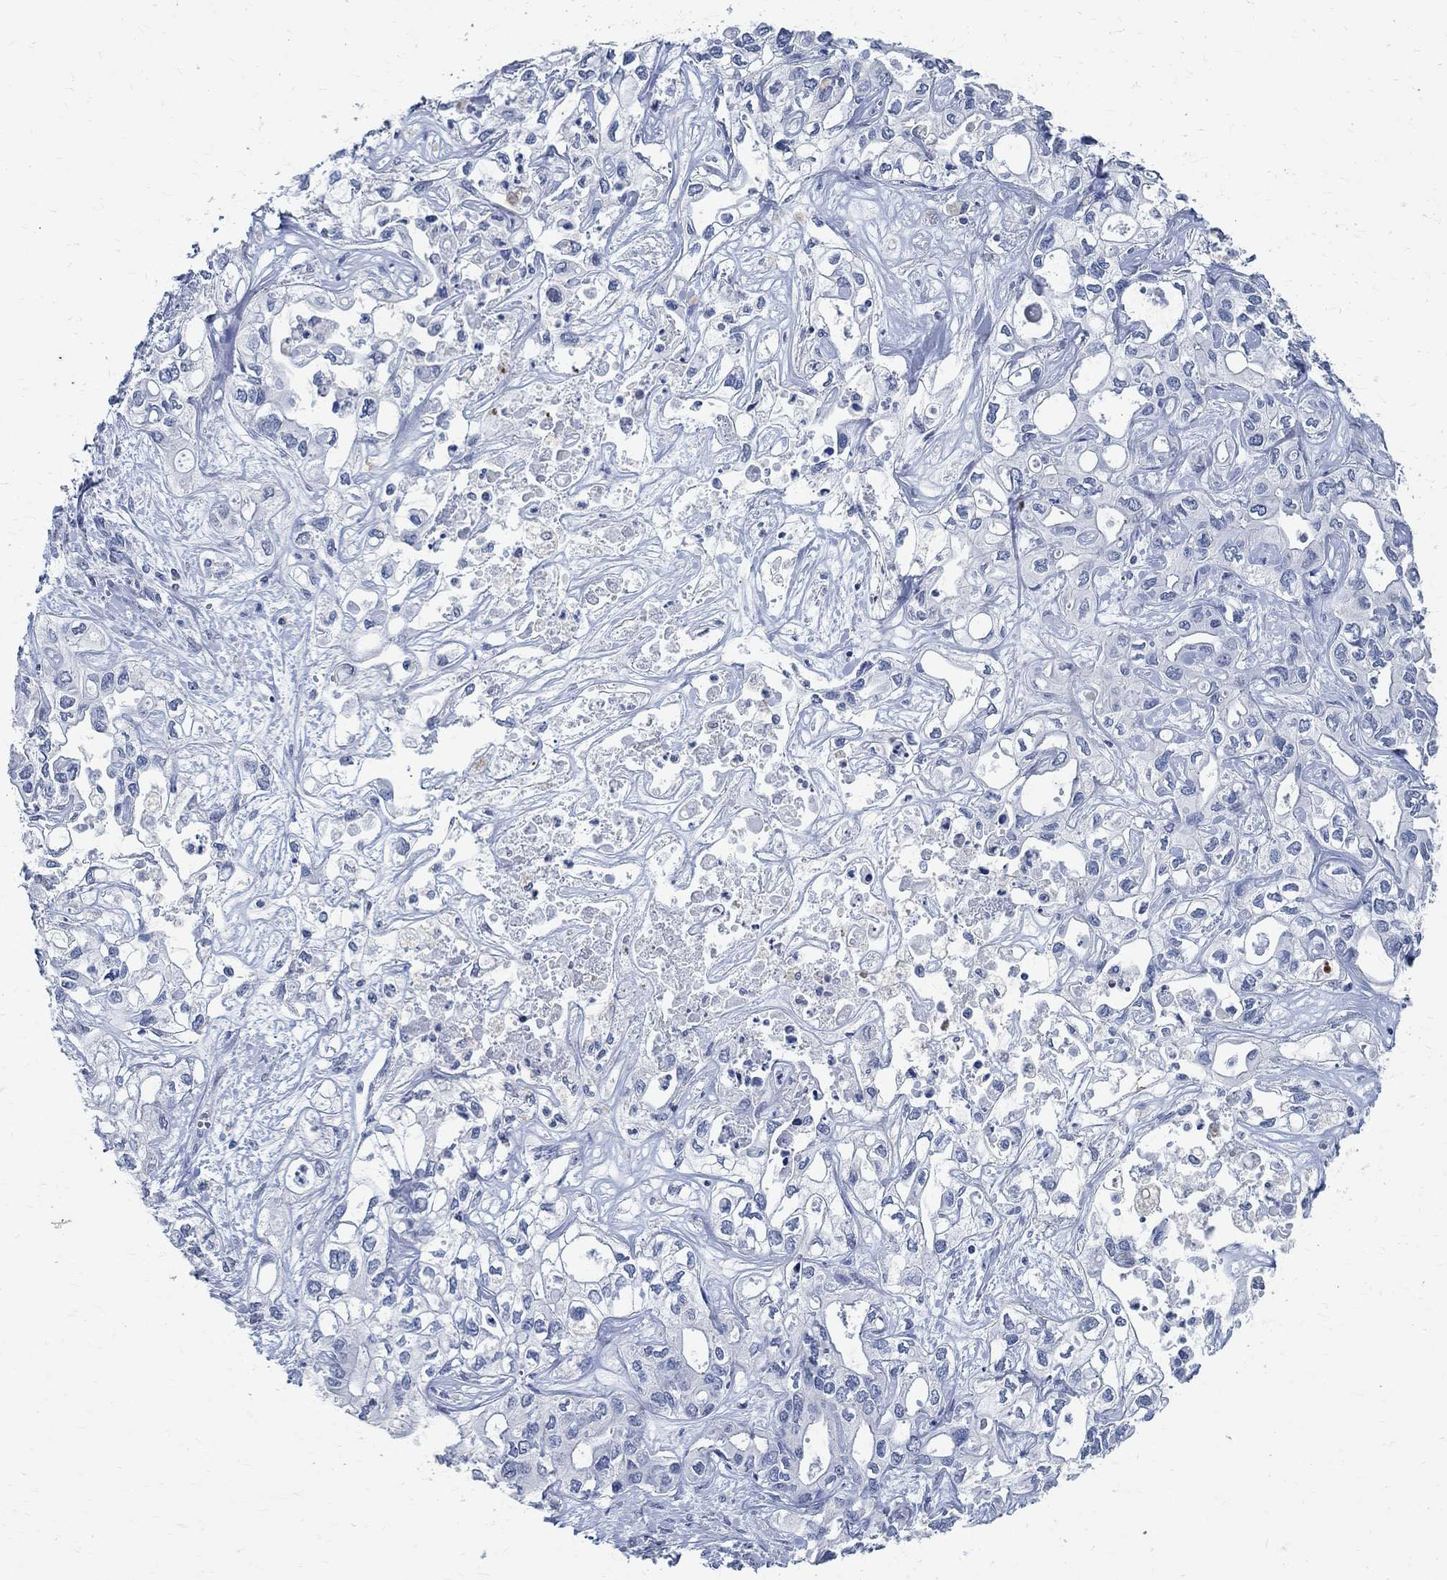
{"staining": {"intensity": "negative", "quantity": "none", "location": "none"}, "tissue": "liver cancer", "cell_type": "Tumor cells", "image_type": "cancer", "snomed": [{"axis": "morphology", "description": "Cholangiocarcinoma"}, {"axis": "topography", "description": "Liver"}], "caption": "A histopathology image of human cholangiocarcinoma (liver) is negative for staining in tumor cells.", "gene": "TMEM221", "patient": {"sex": "female", "age": 64}}